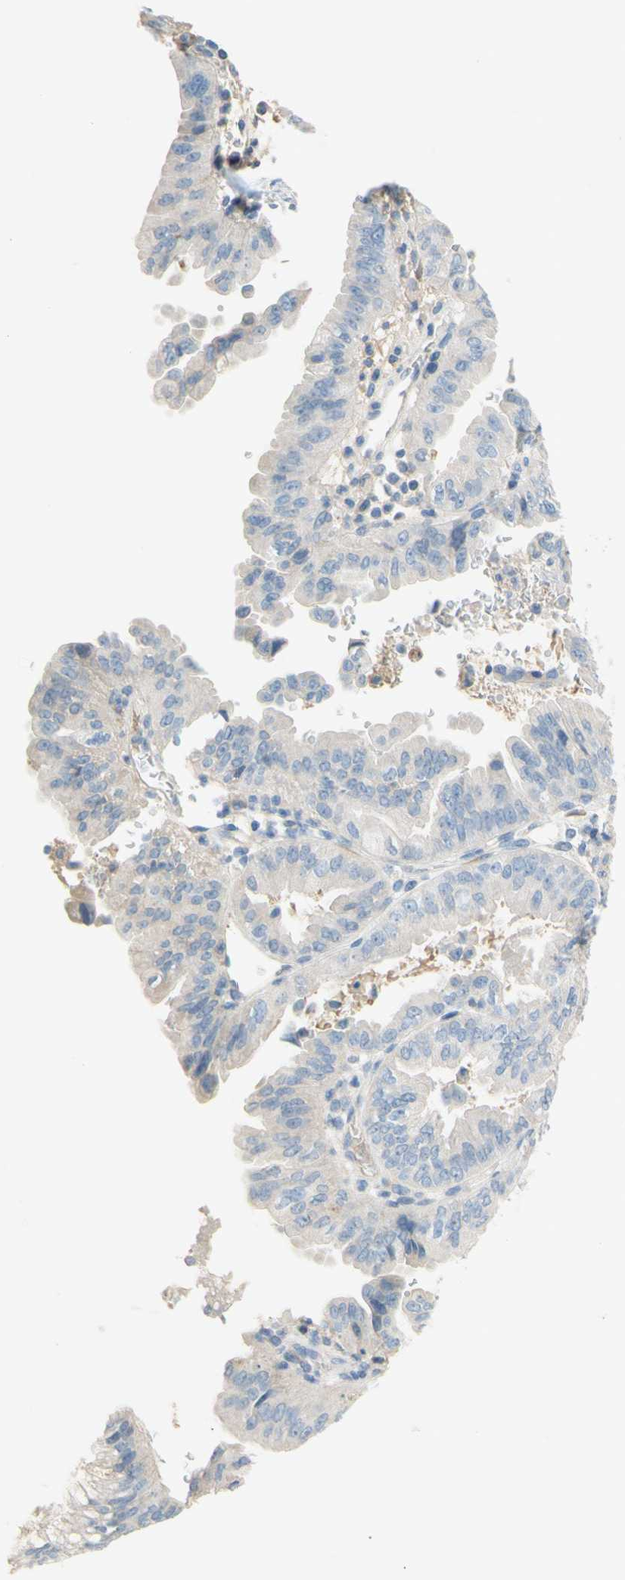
{"staining": {"intensity": "negative", "quantity": "none", "location": "none"}, "tissue": "pancreatic cancer", "cell_type": "Tumor cells", "image_type": "cancer", "snomed": [{"axis": "morphology", "description": "Adenocarcinoma, NOS"}, {"axis": "topography", "description": "Pancreas"}], "caption": "IHC micrograph of neoplastic tissue: pancreatic cancer stained with DAB (3,3'-diaminobenzidine) demonstrates no significant protein staining in tumor cells.", "gene": "PACSIN1", "patient": {"sex": "male", "age": 70}}